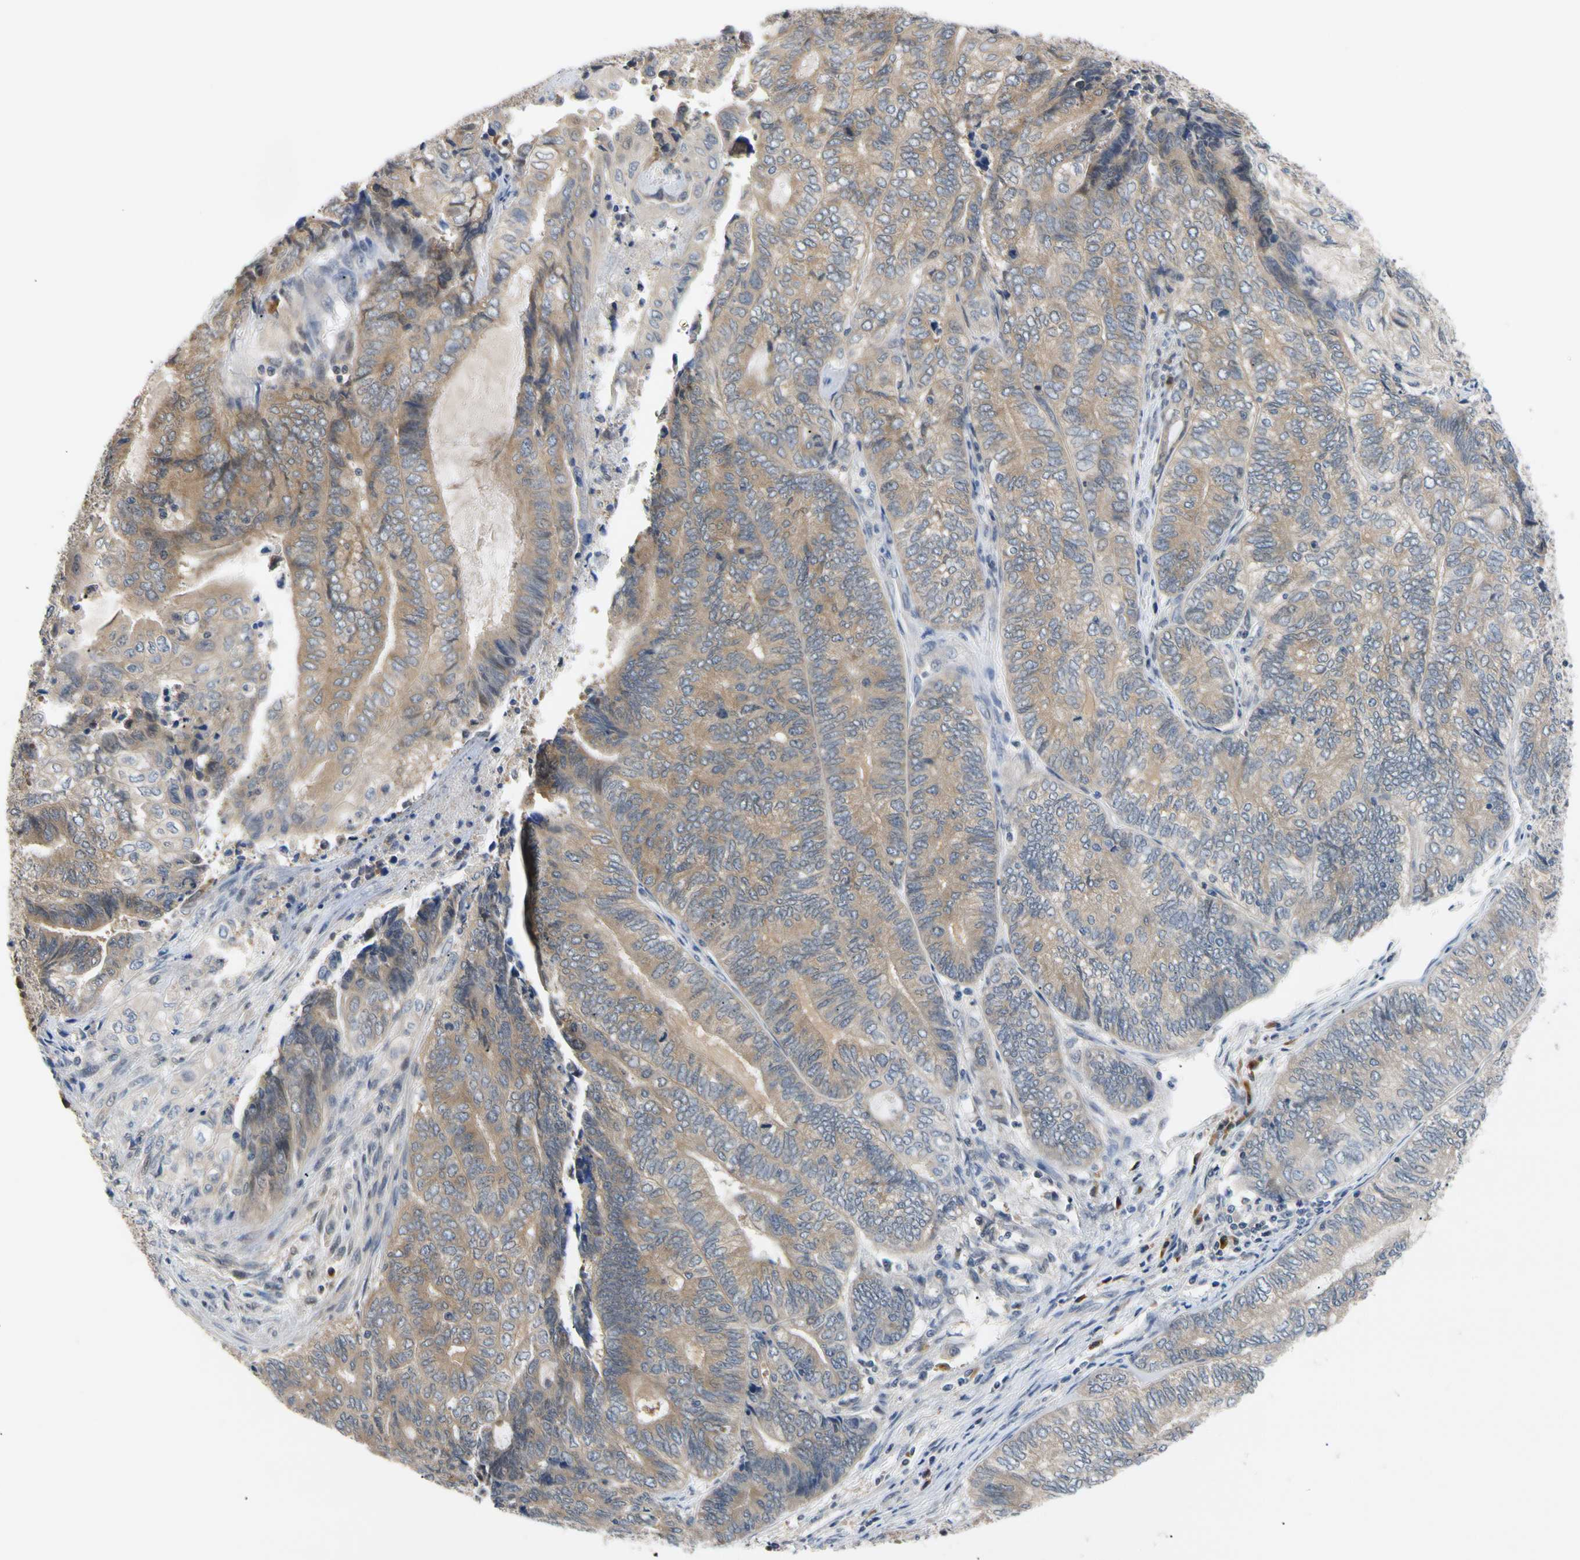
{"staining": {"intensity": "weak", "quantity": ">75%", "location": "cytoplasmic/membranous"}, "tissue": "endometrial cancer", "cell_type": "Tumor cells", "image_type": "cancer", "snomed": [{"axis": "morphology", "description": "Adenocarcinoma, NOS"}, {"axis": "topography", "description": "Uterus"}, {"axis": "topography", "description": "Endometrium"}], "caption": "Protein expression by immunohistochemistry (IHC) demonstrates weak cytoplasmic/membranous staining in approximately >75% of tumor cells in endometrial cancer. (Brightfield microscopy of DAB IHC at high magnification).", "gene": "SEC23B", "patient": {"sex": "female", "age": 70}}